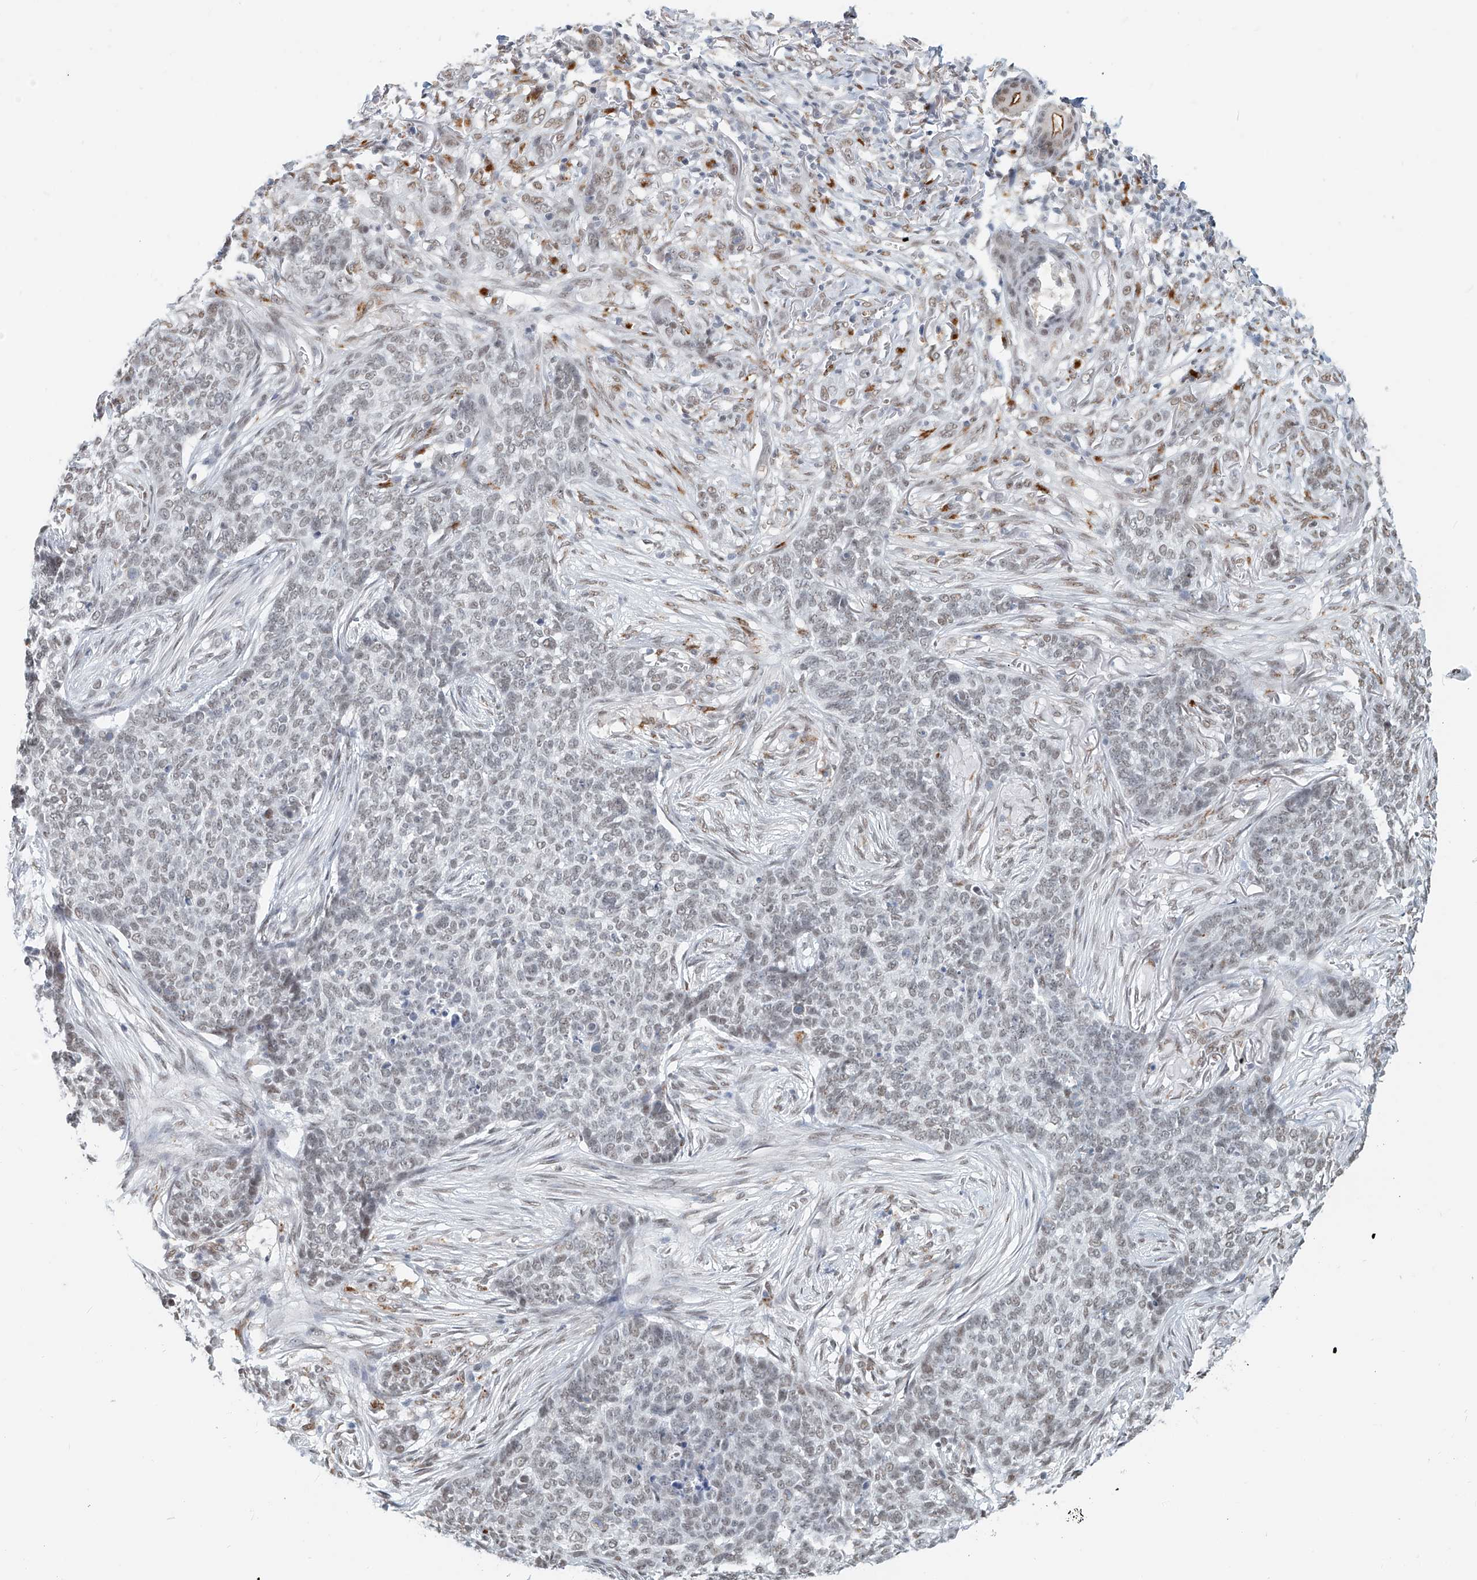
{"staining": {"intensity": "weak", "quantity": "25%-75%", "location": "nuclear"}, "tissue": "skin cancer", "cell_type": "Tumor cells", "image_type": "cancer", "snomed": [{"axis": "morphology", "description": "Basal cell carcinoma"}, {"axis": "topography", "description": "Skin"}], "caption": "Brown immunohistochemical staining in human skin cancer reveals weak nuclear positivity in approximately 25%-75% of tumor cells. The protein of interest is shown in brown color, while the nuclei are stained blue.", "gene": "SASH1", "patient": {"sex": "male", "age": 85}}